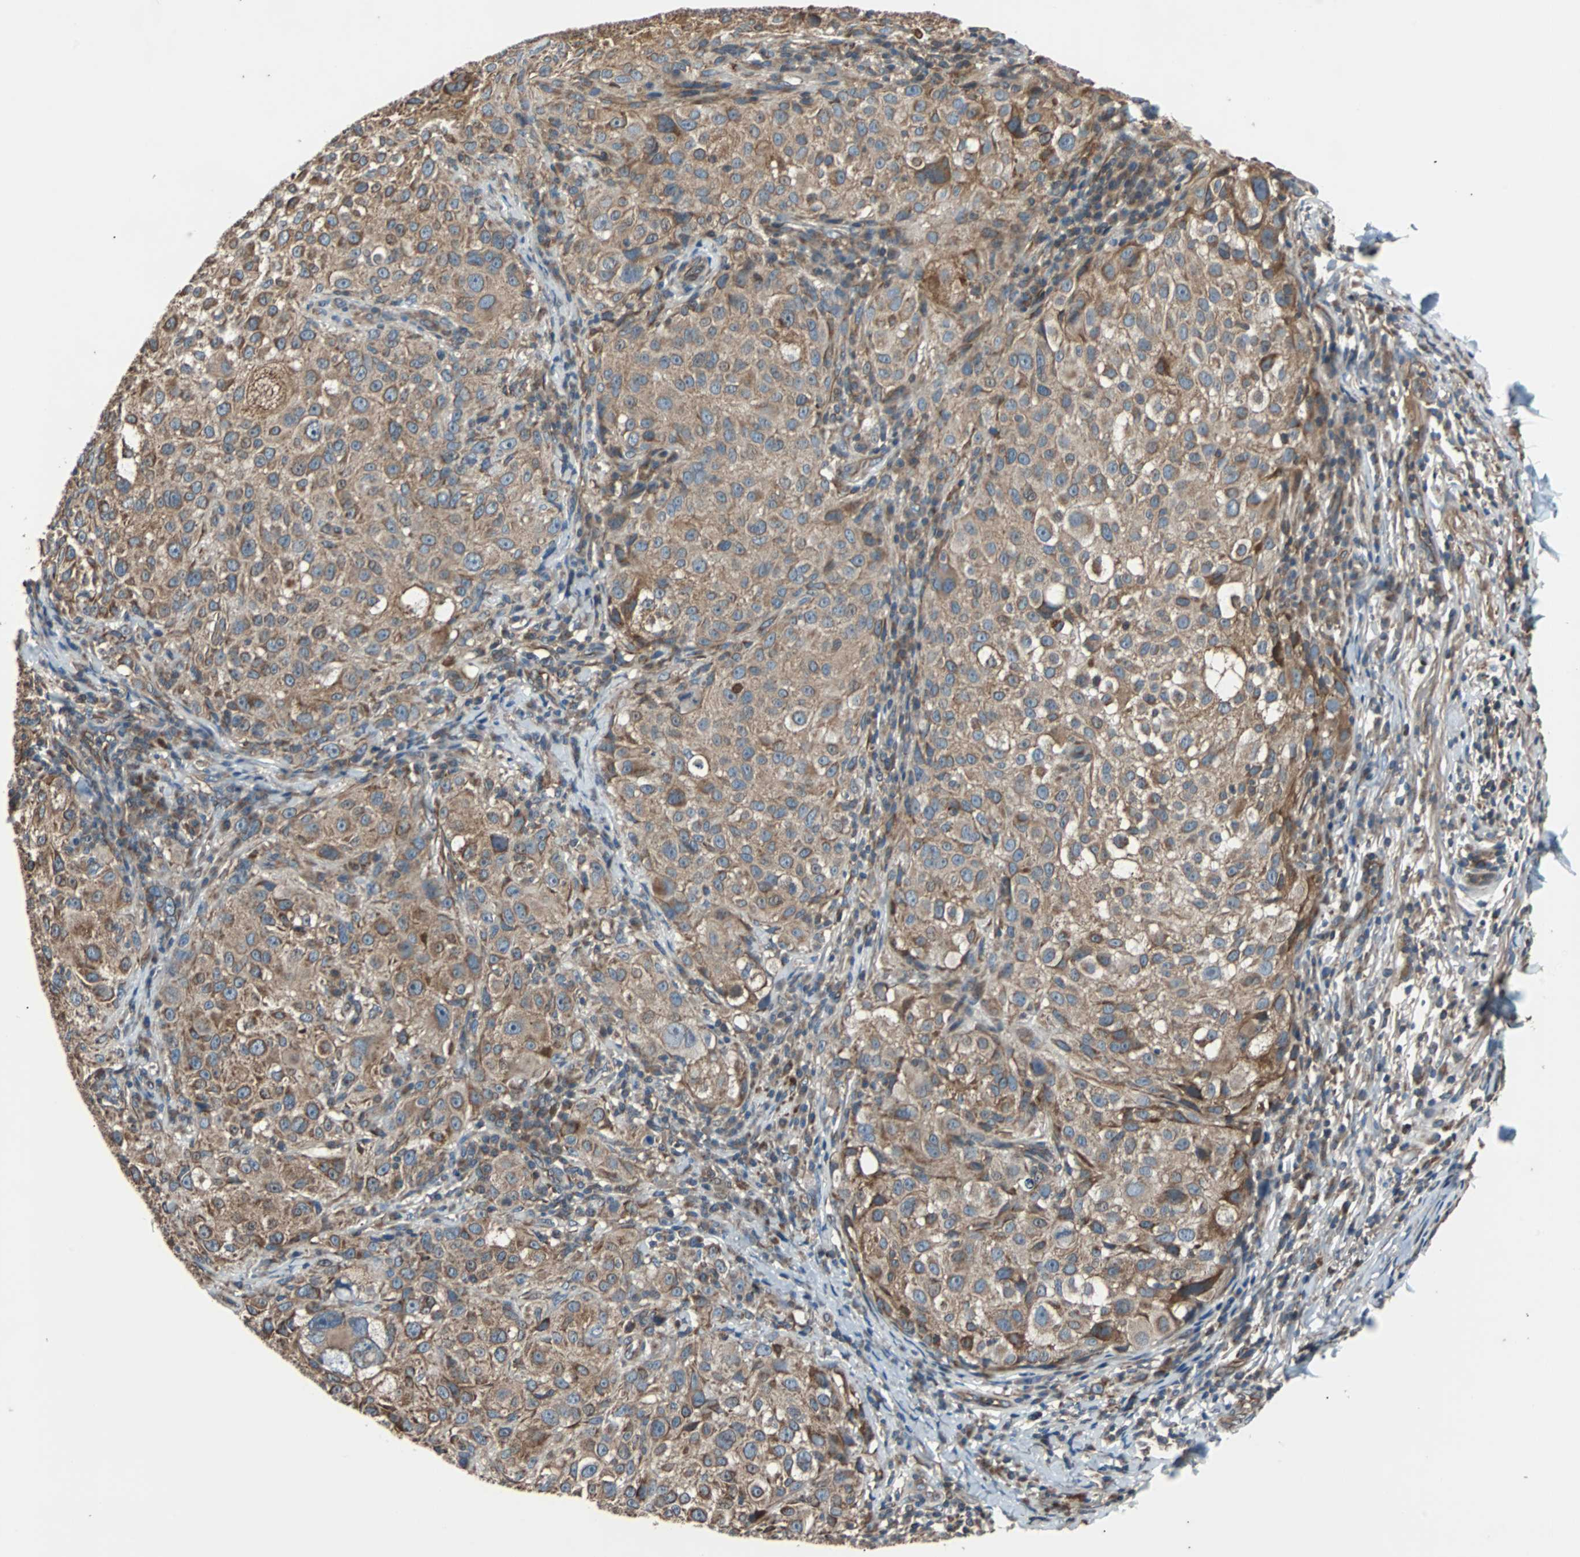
{"staining": {"intensity": "moderate", "quantity": ">75%", "location": "cytoplasmic/membranous"}, "tissue": "melanoma", "cell_type": "Tumor cells", "image_type": "cancer", "snomed": [{"axis": "morphology", "description": "Necrosis, NOS"}, {"axis": "morphology", "description": "Malignant melanoma, NOS"}, {"axis": "topography", "description": "Skin"}], "caption": "Protein staining of melanoma tissue shows moderate cytoplasmic/membranous staining in about >75% of tumor cells.", "gene": "ACTR3", "patient": {"sex": "female", "age": 87}}